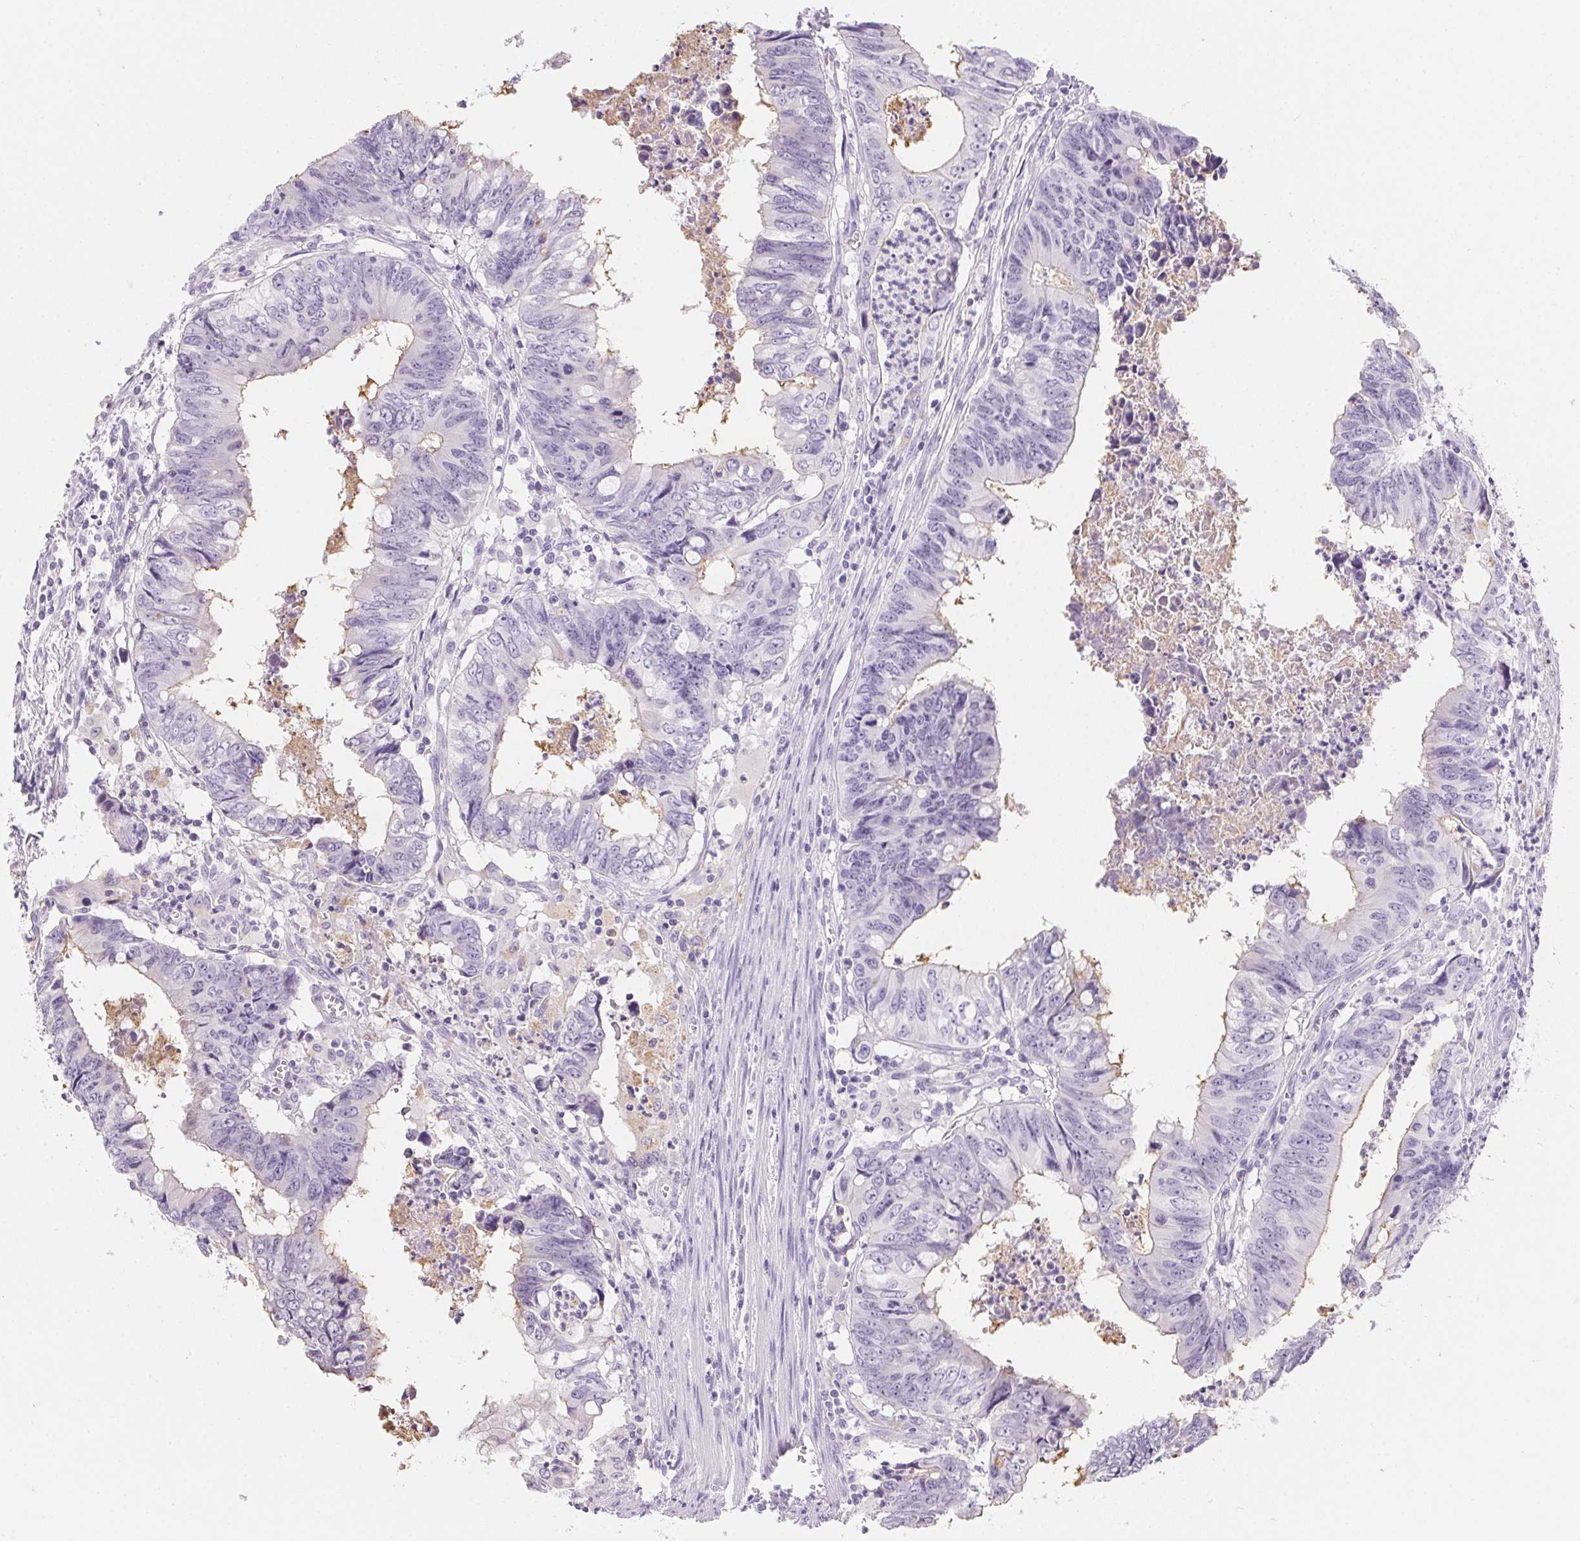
{"staining": {"intensity": "negative", "quantity": "none", "location": "none"}, "tissue": "colorectal cancer", "cell_type": "Tumor cells", "image_type": "cancer", "snomed": [{"axis": "morphology", "description": "Adenocarcinoma, NOS"}, {"axis": "topography", "description": "Colon"}], "caption": "This is an immunohistochemistry photomicrograph of colorectal adenocarcinoma. There is no expression in tumor cells.", "gene": "AQP5", "patient": {"sex": "female", "age": 82}}